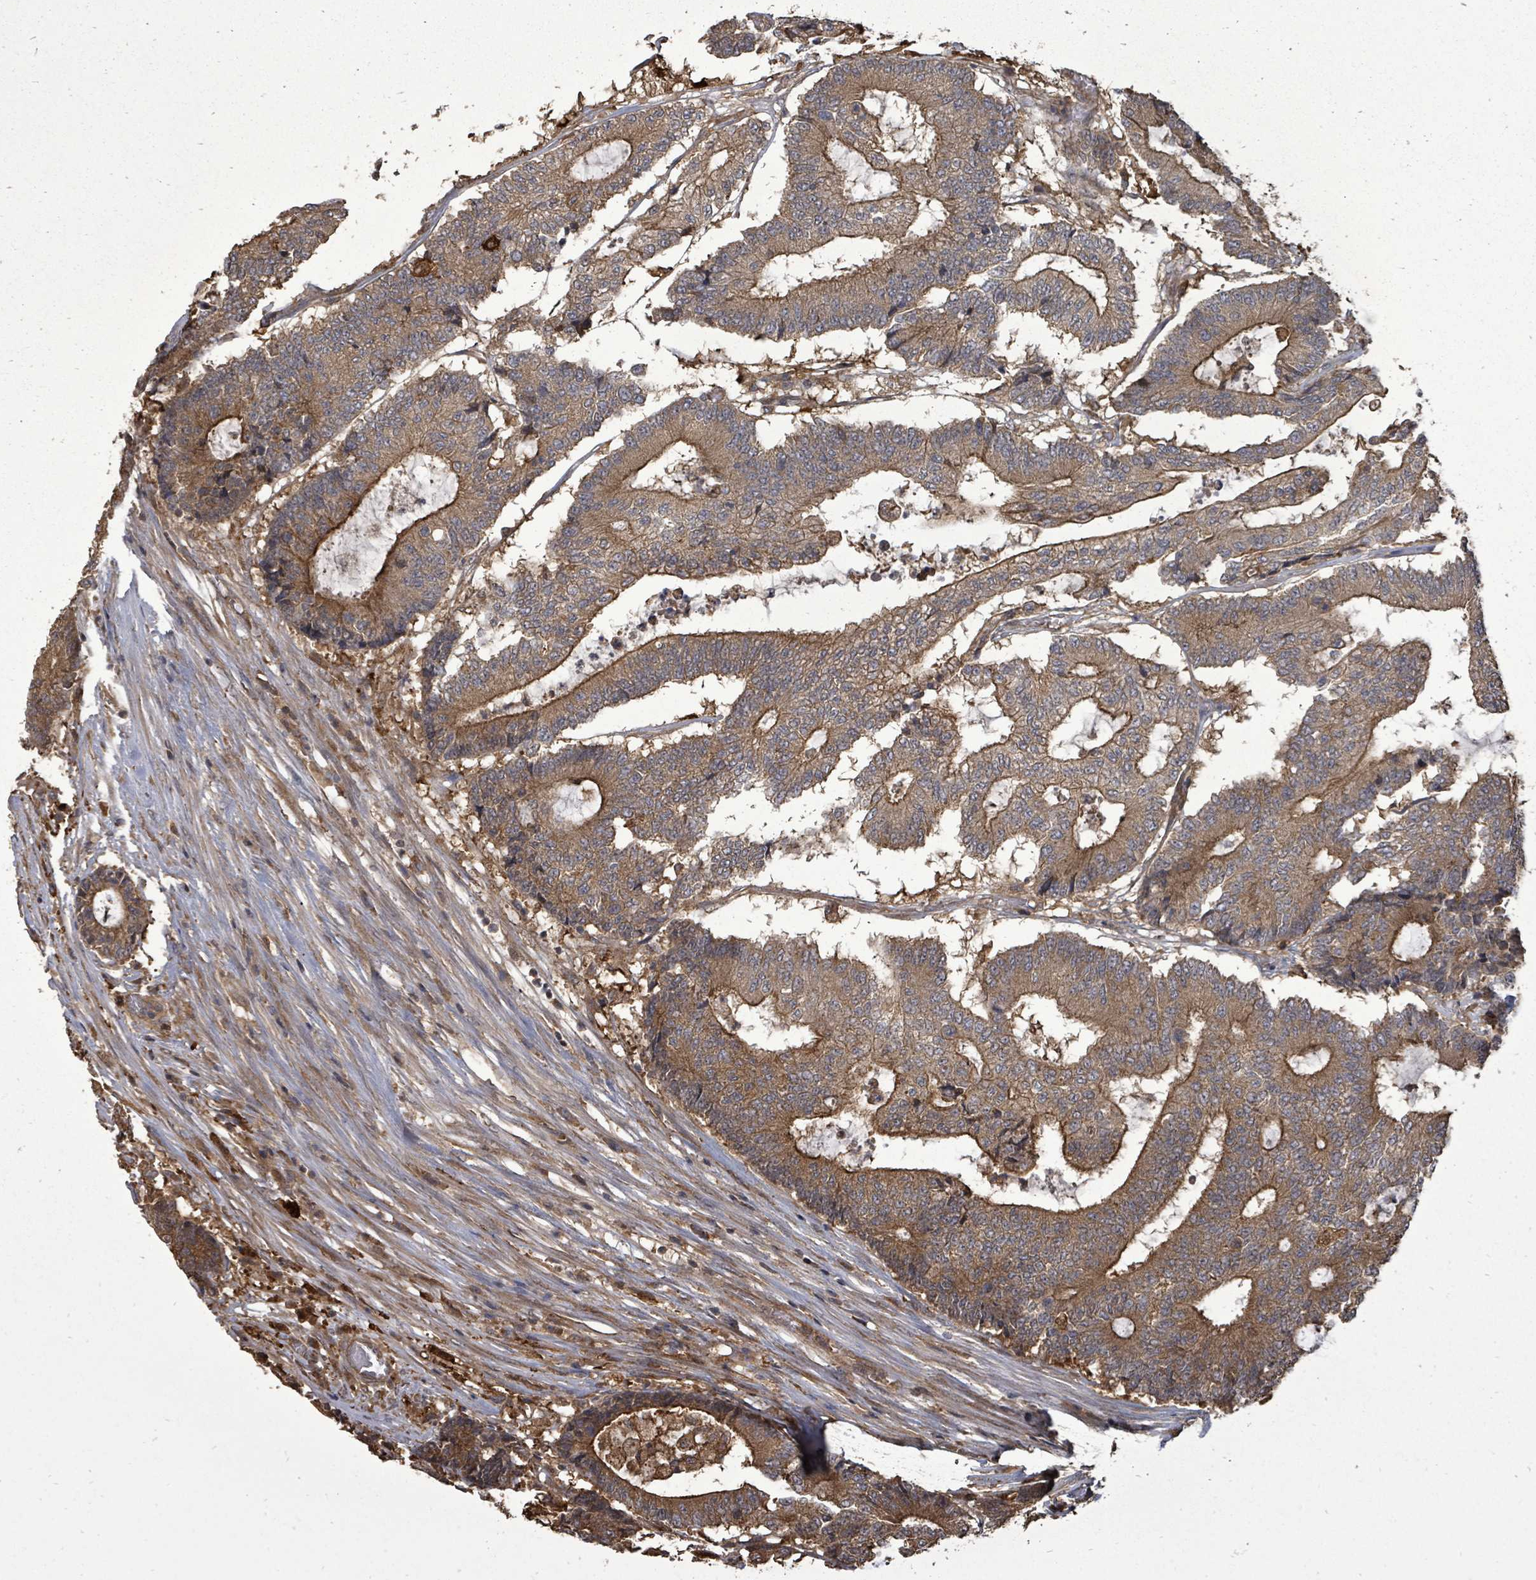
{"staining": {"intensity": "moderate", "quantity": ">75%", "location": "cytoplasmic/membranous"}, "tissue": "colorectal cancer", "cell_type": "Tumor cells", "image_type": "cancer", "snomed": [{"axis": "morphology", "description": "Adenocarcinoma, NOS"}, {"axis": "topography", "description": "Colon"}], "caption": "Immunohistochemistry (IHC) (DAB) staining of human adenocarcinoma (colorectal) exhibits moderate cytoplasmic/membranous protein expression in about >75% of tumor cells. The staining was performed using DAB to visualize the protein expression in brown, while the nuclei were stained in blue with hematoxylin (Magnification: 20x).", "gene": "EIF3C", "patient": {"sex": "female", "age": 84}}